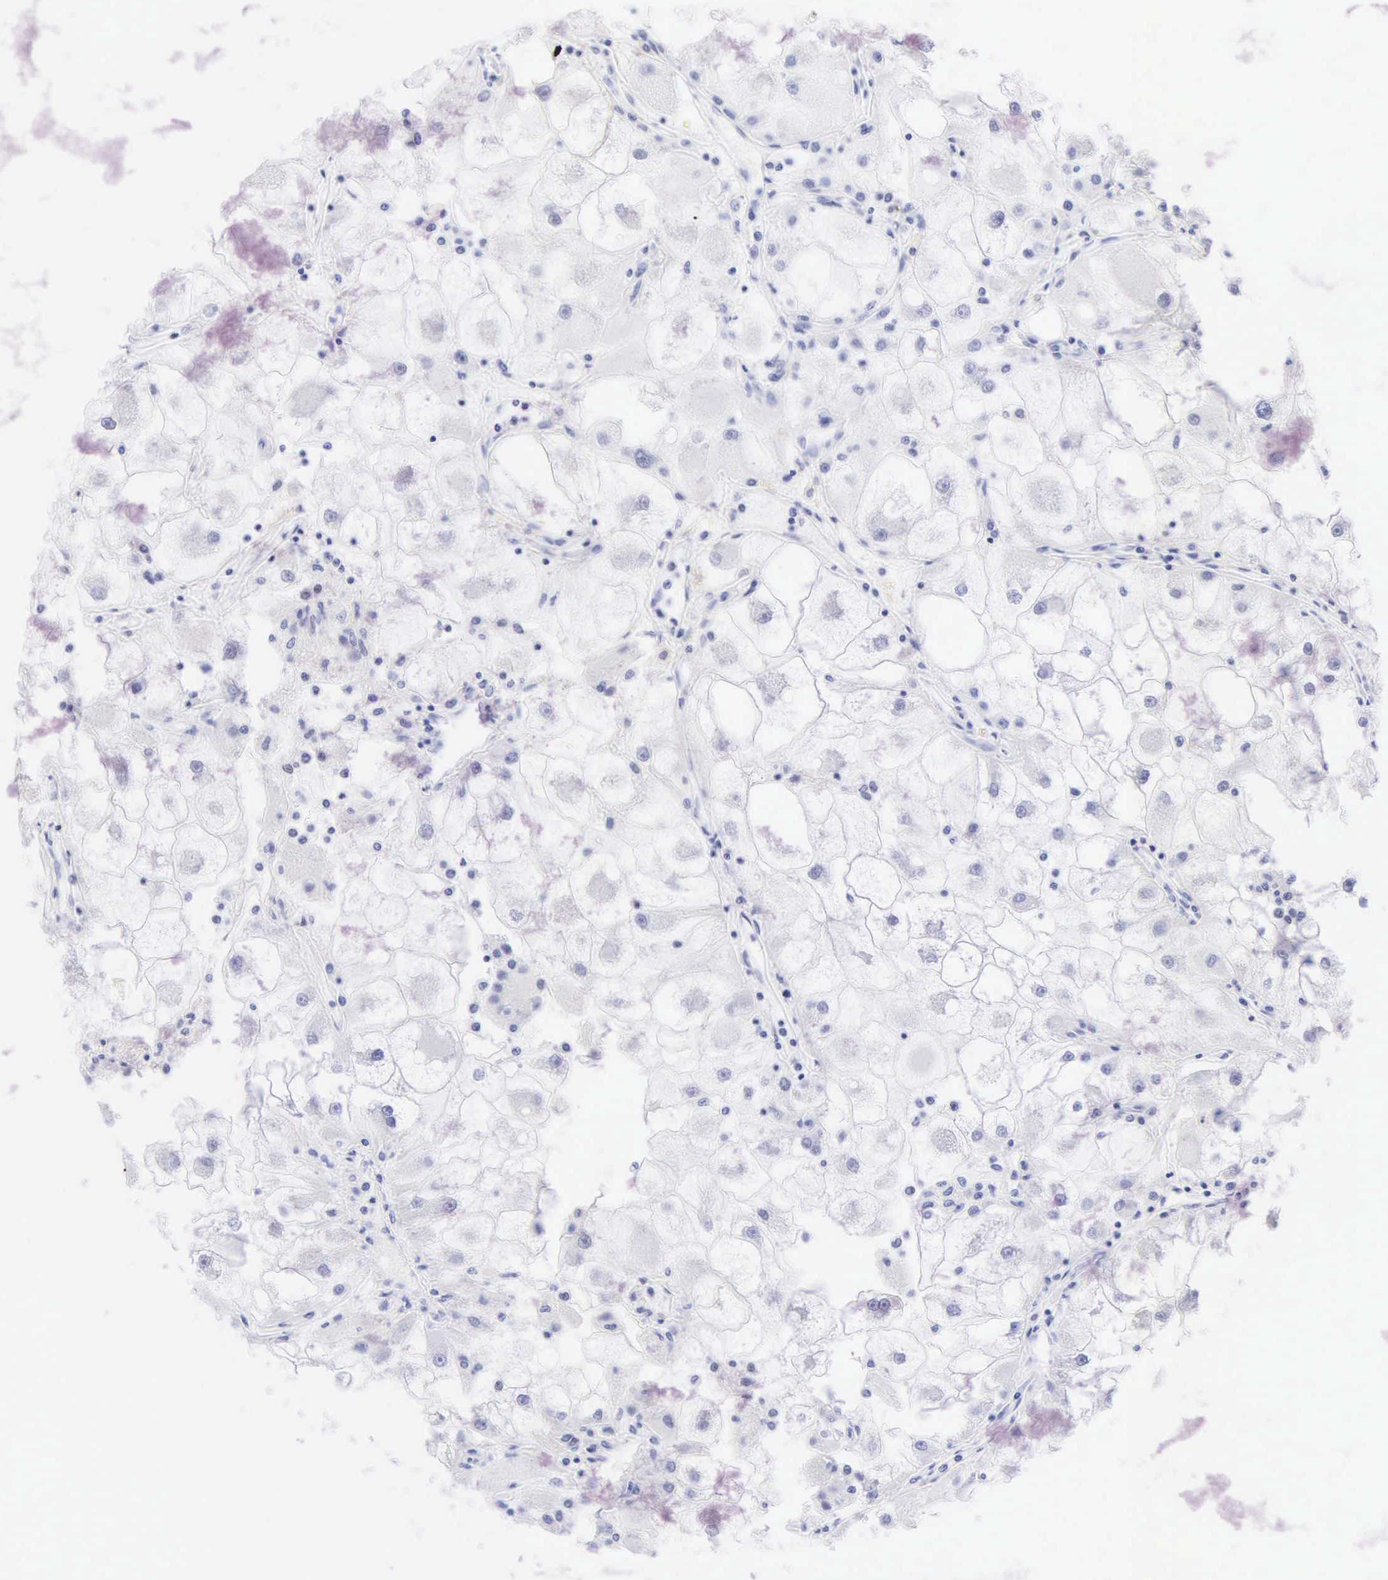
{"staining": {"intensity": "negative", "quantity": "none", "location": "none"}, "tissue": "renal cancer", "cell_type": "Tumor cells", "image_type": "cancer", "snomed": [{"axis": "morphology", "description": "Adenocarcinoma, NOS"}, {"axis": "topography", "description": "Kidney"}], "caption": "A histopathology image of human adenocarcinoma (renal) is negative for staining in tumor cells. (Stains: DAB immunohistochemistry (IHC) with hematoxylin counter stain, Microscopy: brightfield microscopy at high magnification).", "gene": "DES", "patient": {"sex": "female", "age": 73}}